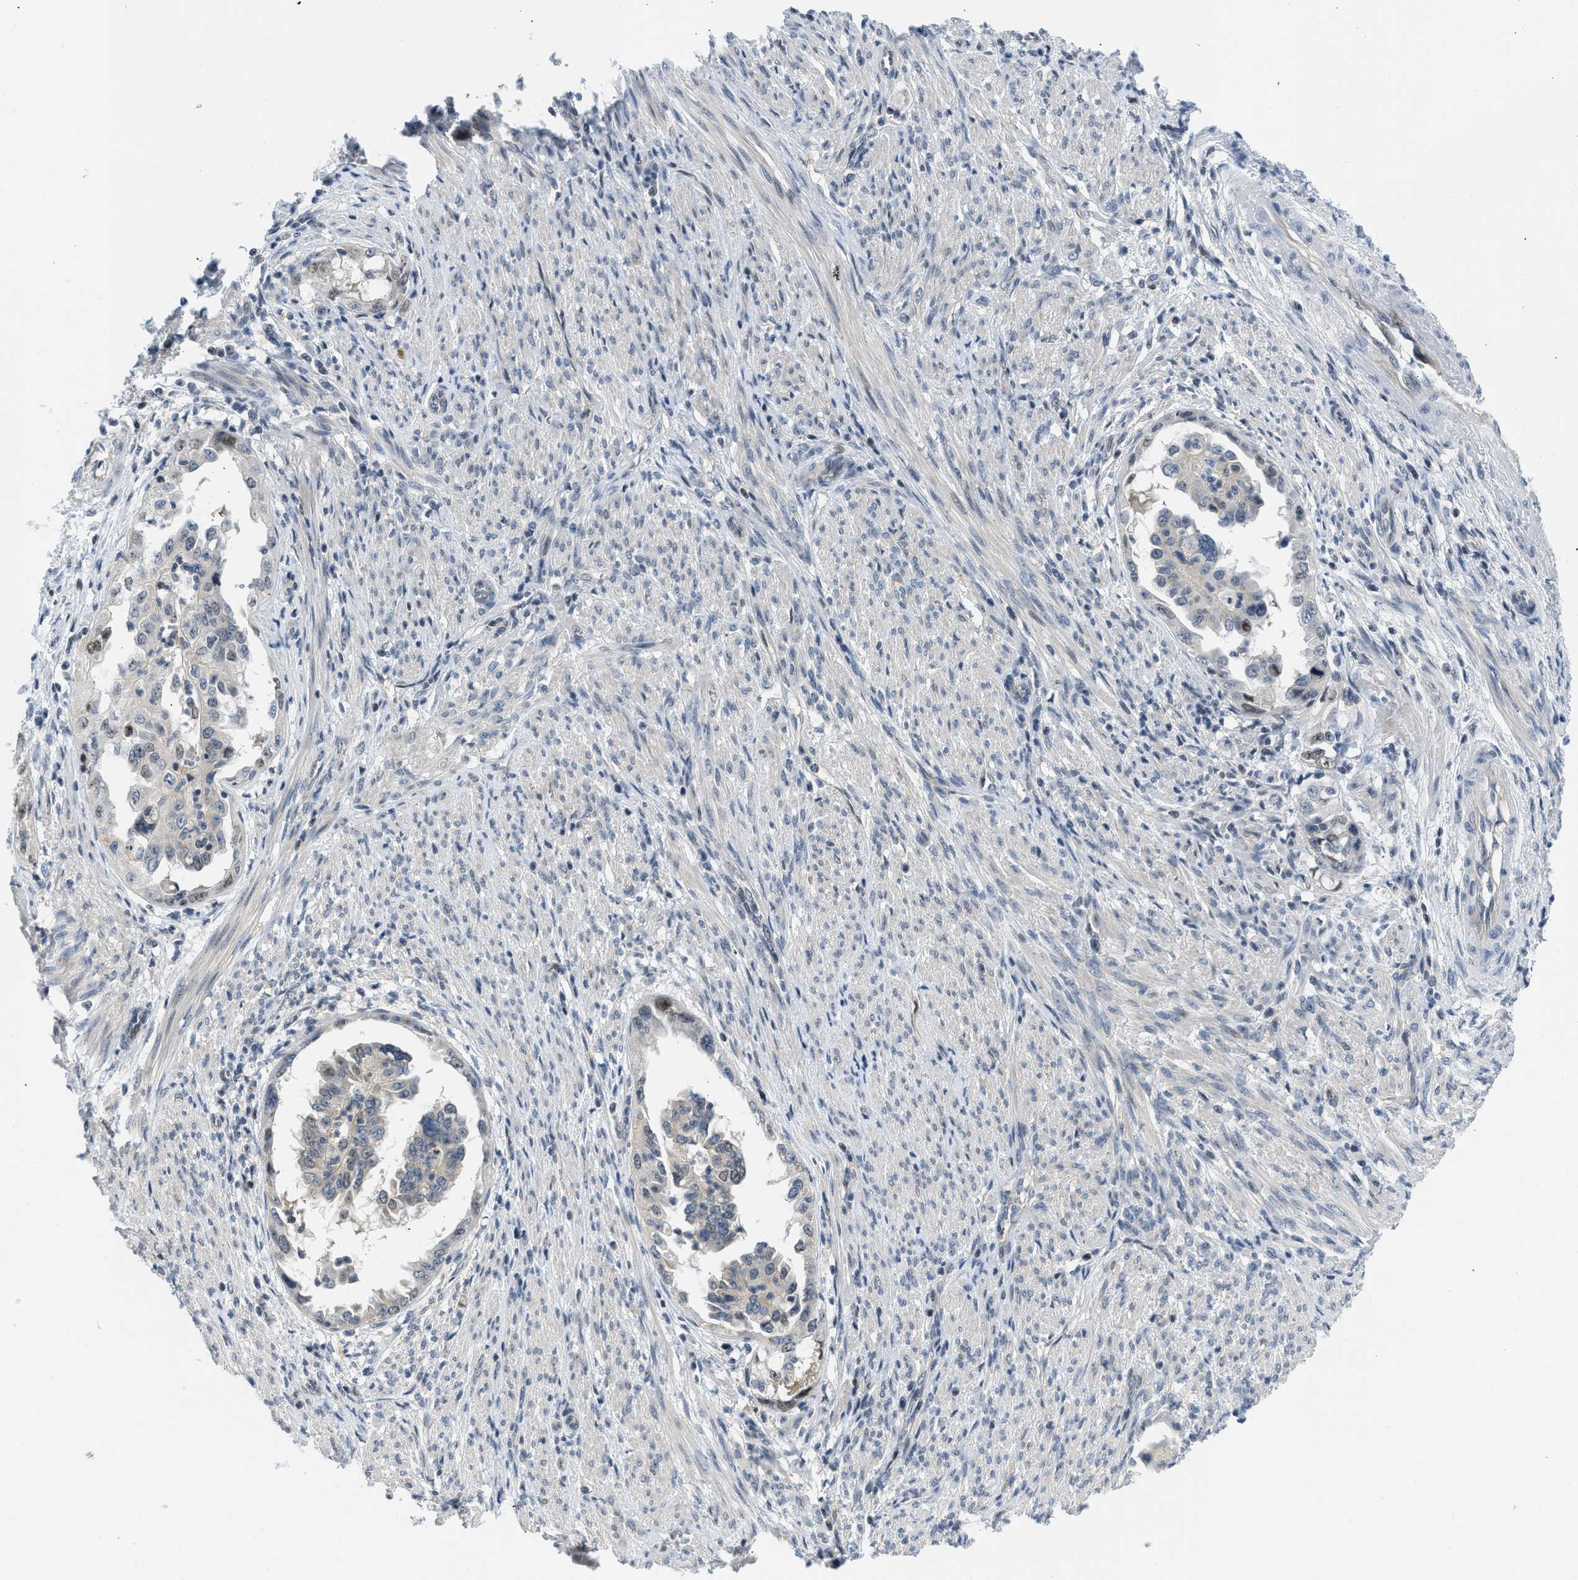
{"staining": {"intensity": "weak", "quantity": "<25%", "location": "nuclear"}, "tissue": "endometrial cancer", "cell_type": "Tumor cells", "image_type": "cancer", "snomed": [{"axis": "morphology", "description": "Adenocarcinoma, NOS"}, {"axis": "topography", "description": "Endometrium"}], "caption": "Immunohistochemistry (IHC) histopathology image of human endometrial cancer stained for a protein (brown), which reveals no positivity in tumor cells. (IHC, brightfield microscopy, high magnification).", "gene": "OLIG3", "patient": {"sex": "female", "age": 85}}